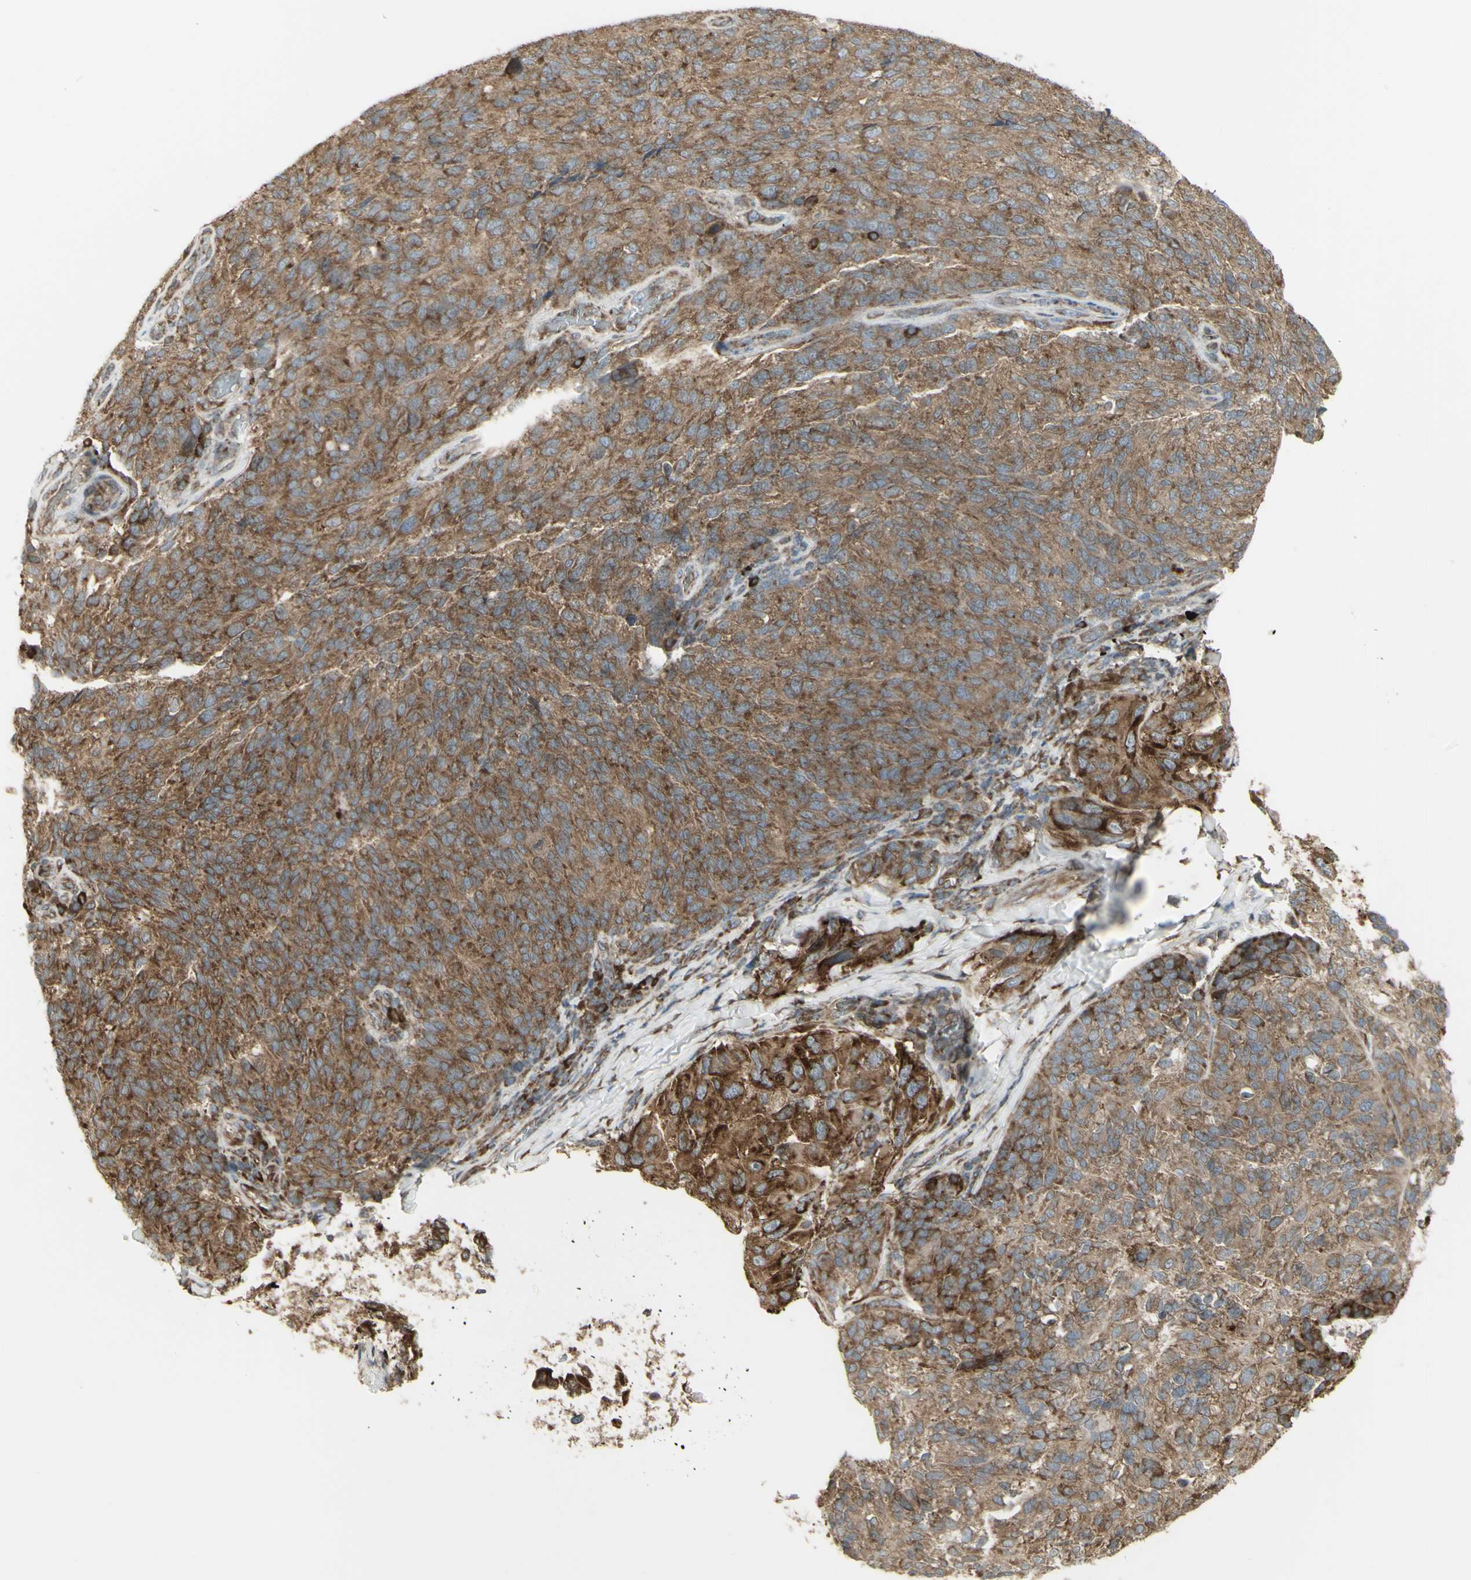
{"staining": {"intensity": "moderate", "quantity": ">75%", "location": "cytoplasmic/membranous"}, "tissue": "melanoma", "cell_type": "Tumor cells", "image_type": "cancer", "snomed": [{"axis": "morphology", "description": "Malignant melanoma, NOS"}, {"axis": "topography", "description": "Skin"}], "caption": "A medium amount of moderate cytoplasmic/membranous positivity is appreciated in approximately >75% of tumor cells in melanoma tissue. (DAB IHC, brown staining for protein, blue staining for nuclei).", "gene": "FKBP3", "patient": {"sex": "female", "age": 73}}